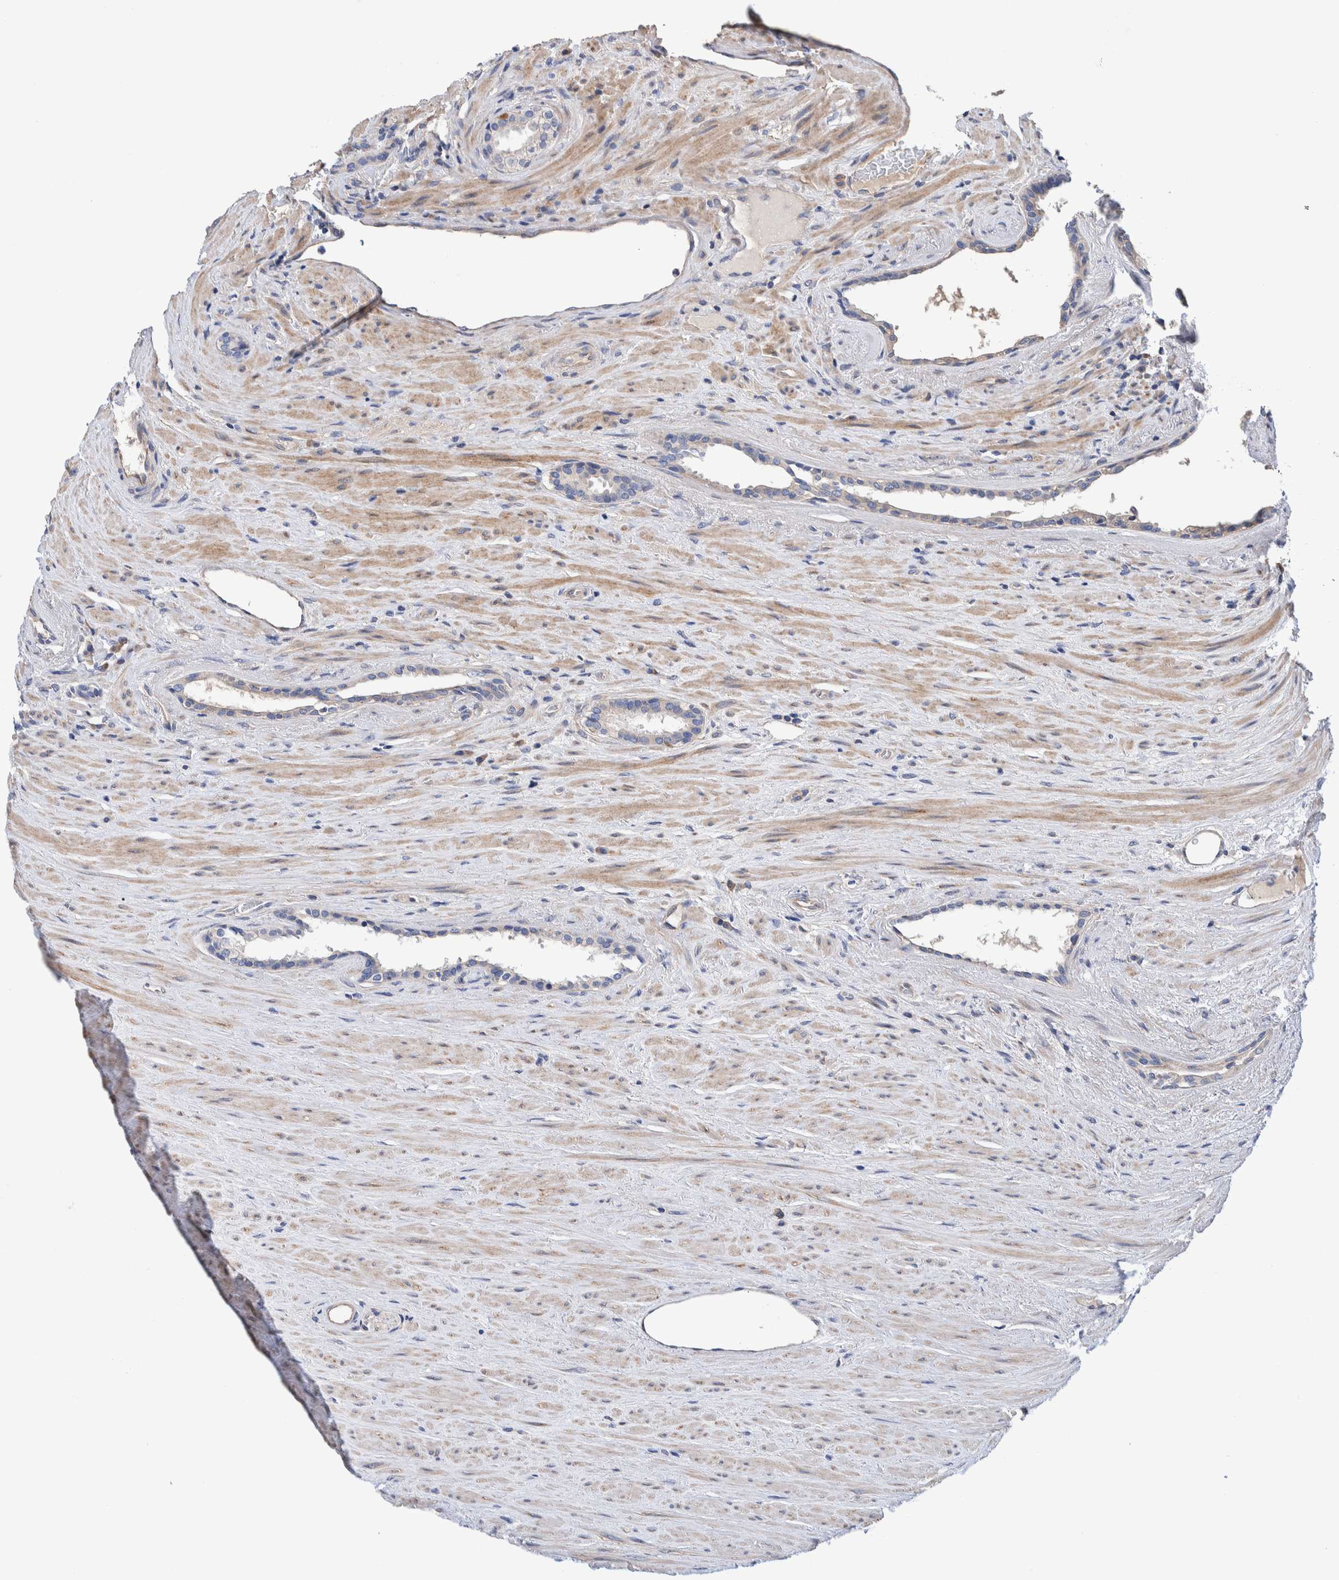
{"staining": {"intensity": "negative", "quantity": "none", "location": "none"}, "tissue": "prostate cancer", "cell_type": "Tumor cells", "image_type": "cancer", "snomed": [{"axis": "morphology", "description": "Adenocarcinoma, High grade"}, {"axis": "topography", "description": "Prostate"}], "caption": "DAB immunohistochemical staining of high-grade adenocarcinoma (prostate) exhibits no significant staining in tumor cells.", "gene": "SLC45A4", "patient": {"sex": "male", "age": 71}}